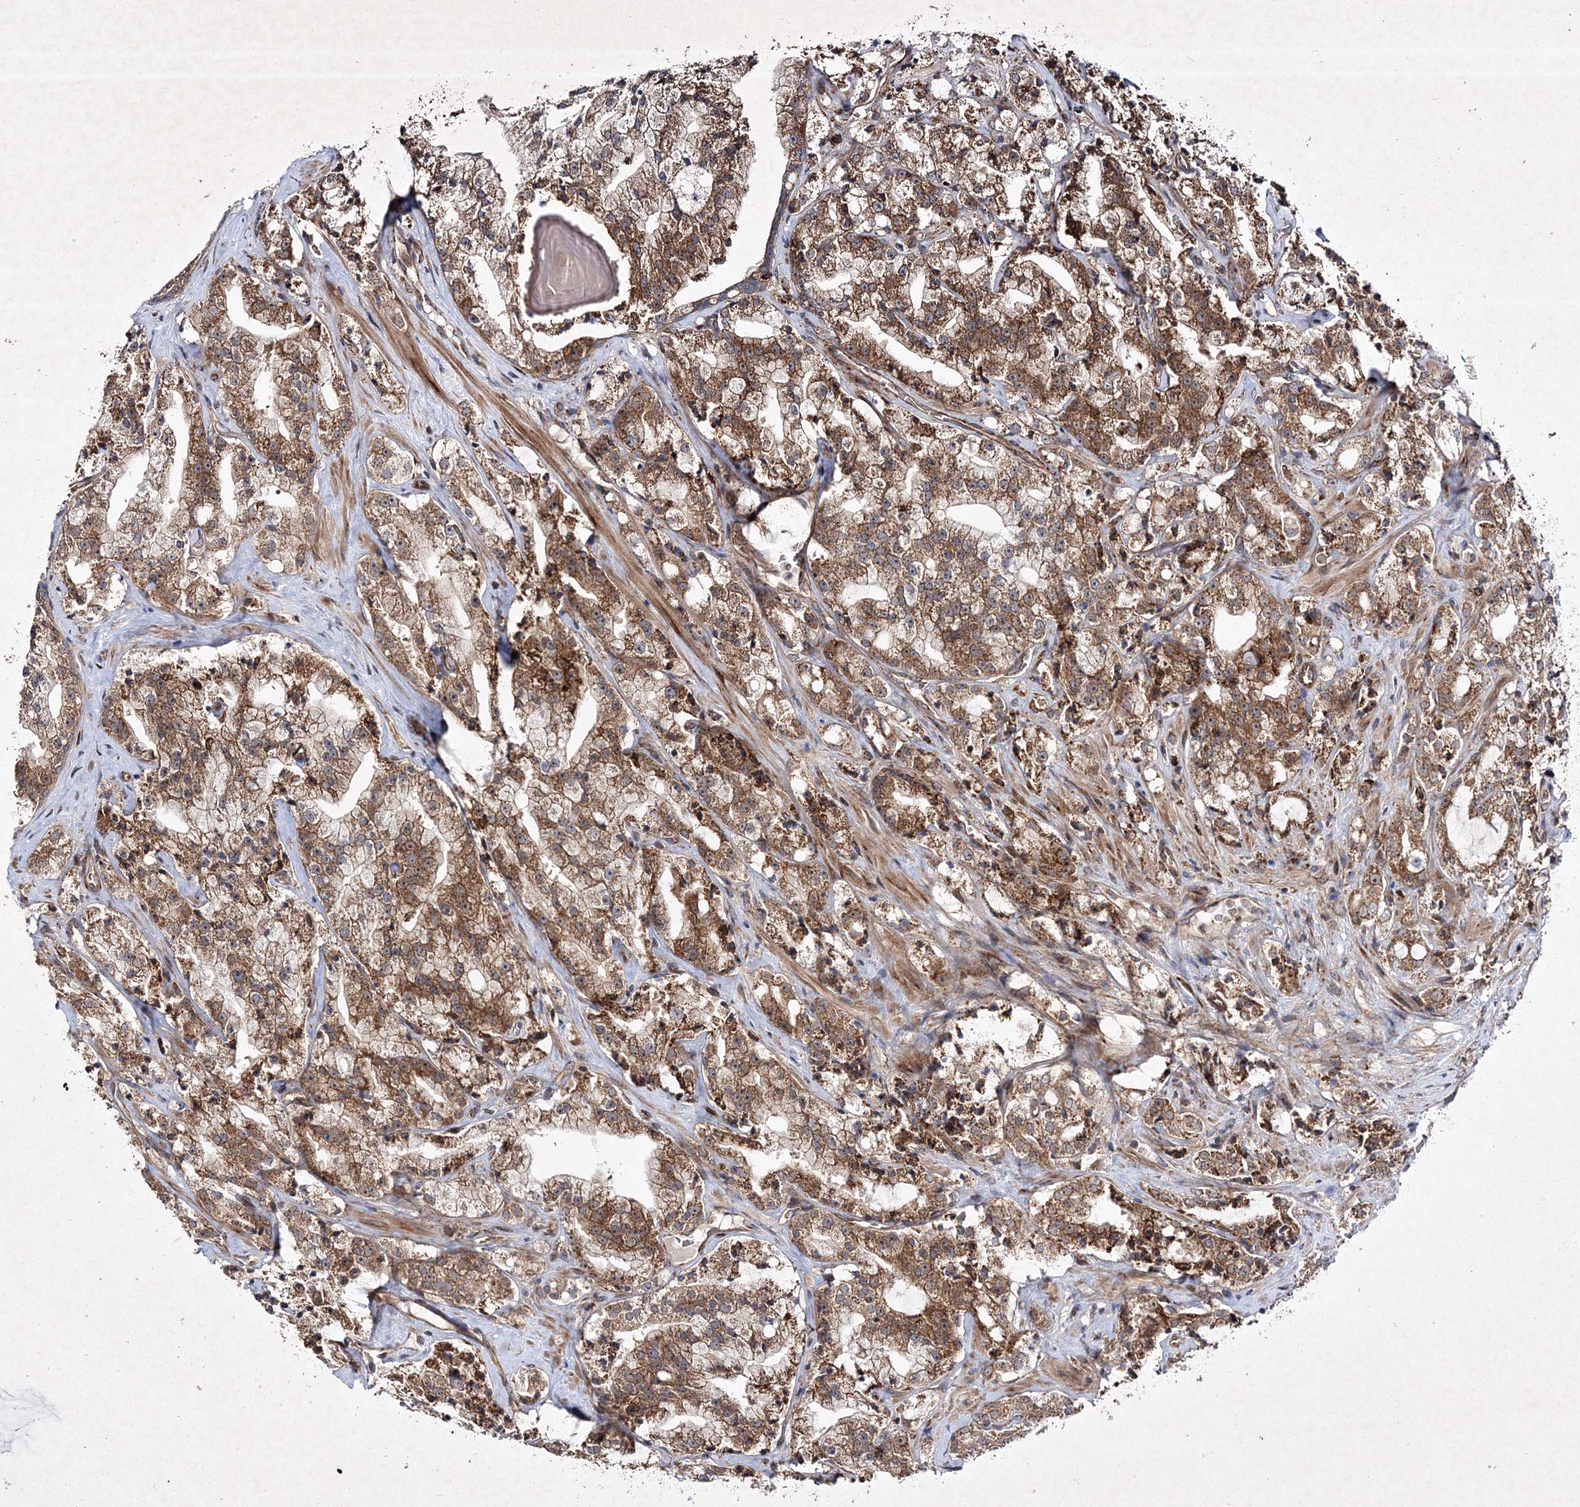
{"staining": {"intensity": "strong", "quantity": ">75%", "location": "cytoplasmic/membranous"}, "tissue": "prostate cancer", "cell_type": "Tumor cells", "image_type": "cancer", "snomed": [{"axis": "morphology", "description": "Adenocarcinoma, High grade"}, {"axis": "topography", "description": "Prostate"}], "caption": "Immunohistochemical staining of prostate adenocarcinoma (high-grade) shows strong cytoplasmic/membranous protein staining in about >75% of tumor cells.", "gene": "SCRN3", "patient": {"sex": "male", "age": 64}}